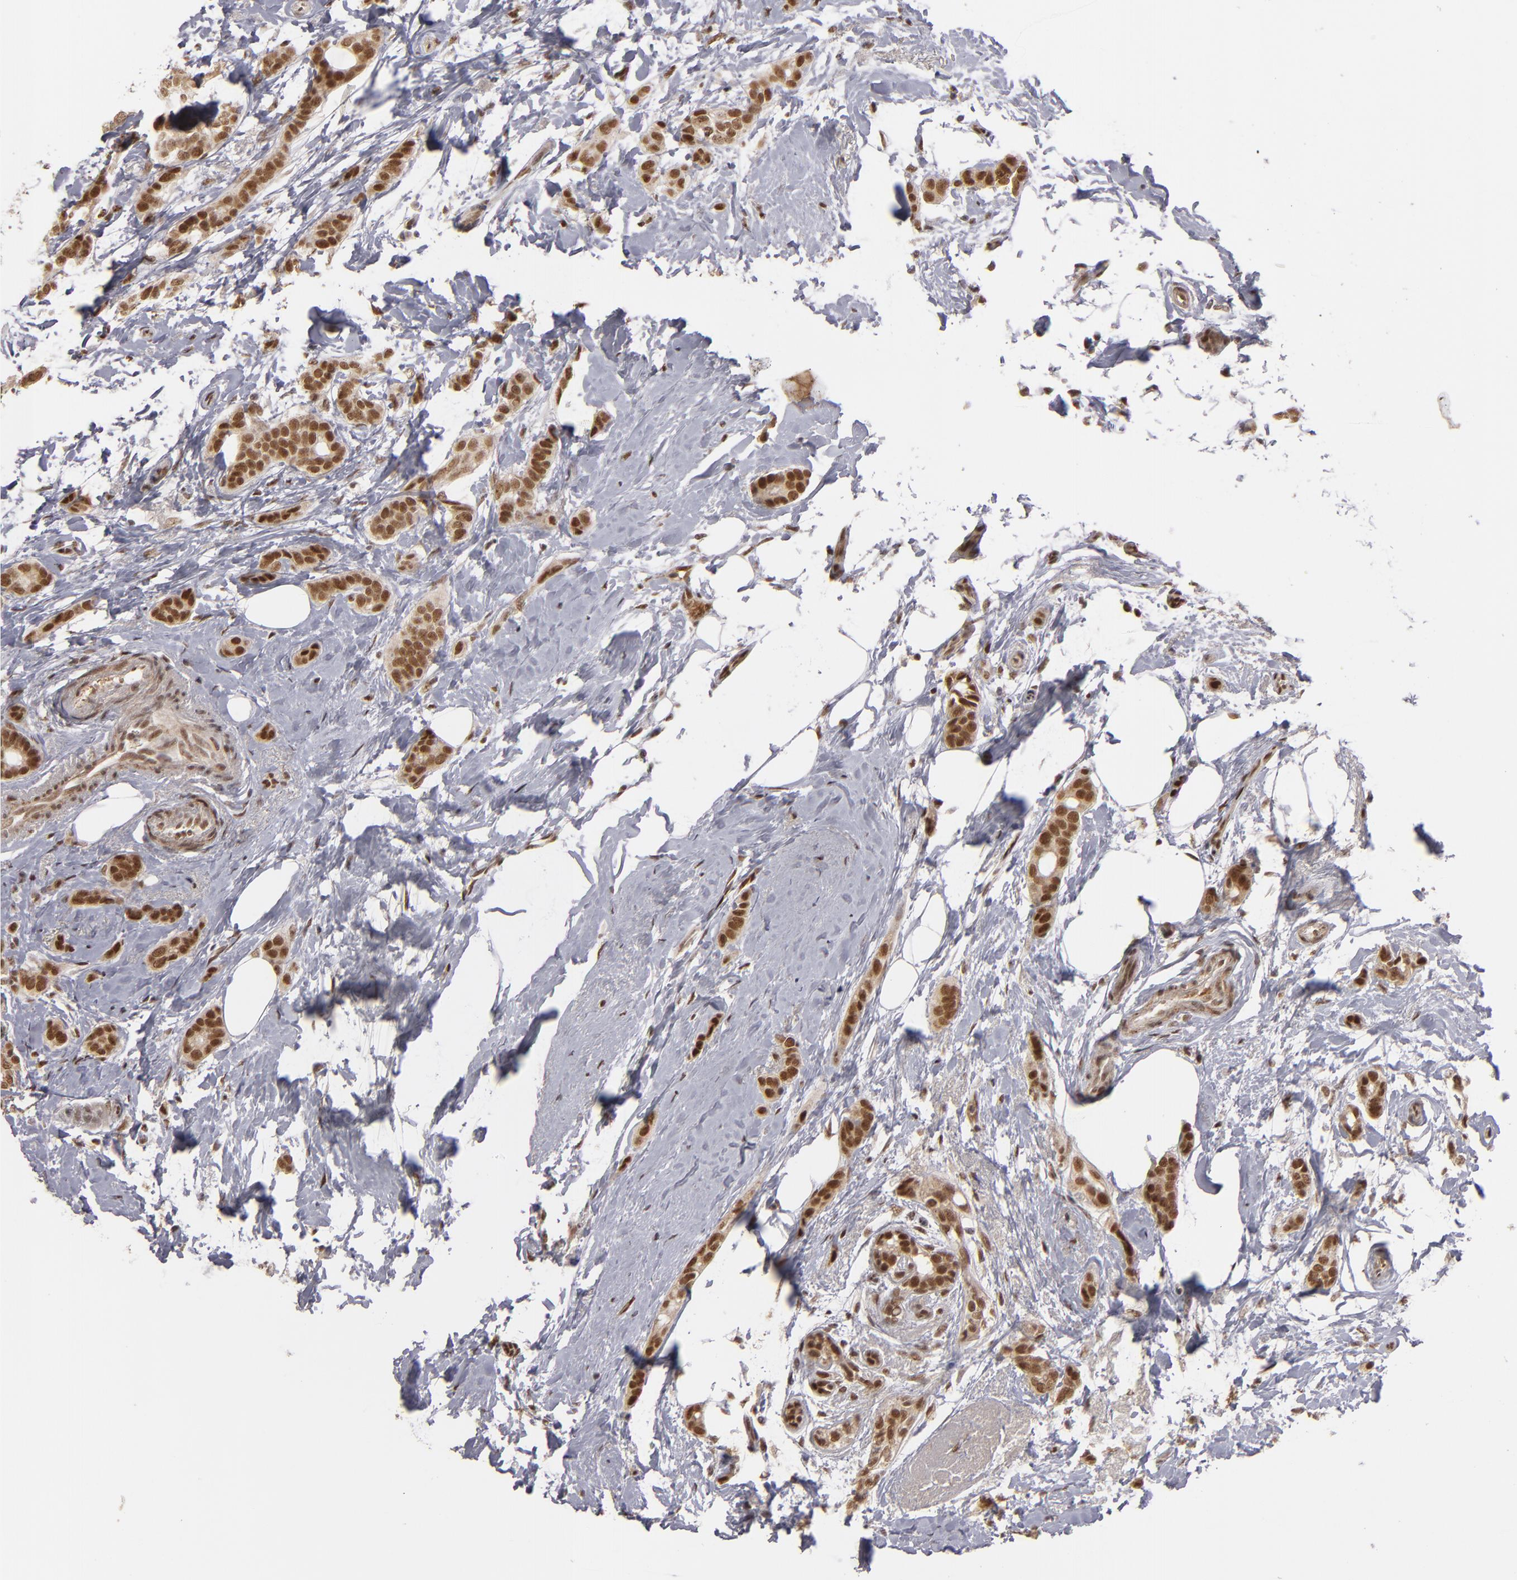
{"staining": {"intensity": "moderate", "quantity": ">75%", "location": "nuclear"}, "tissue": "breast cancer", "cell_type": "Tumor cells", "image_type": "cancer", "snomed": [{"axis": "morphology", "description": "Duct carcinoma"}, {"axis": "topography", "description": "Breast"}], "caption": "Human breast cancer (intraductal carcinoma) stained with a protein marker exhibits moderate staining in tumor cells.", "gene": "ZNF234", "patient": {"sex": "female", "age": 54}}